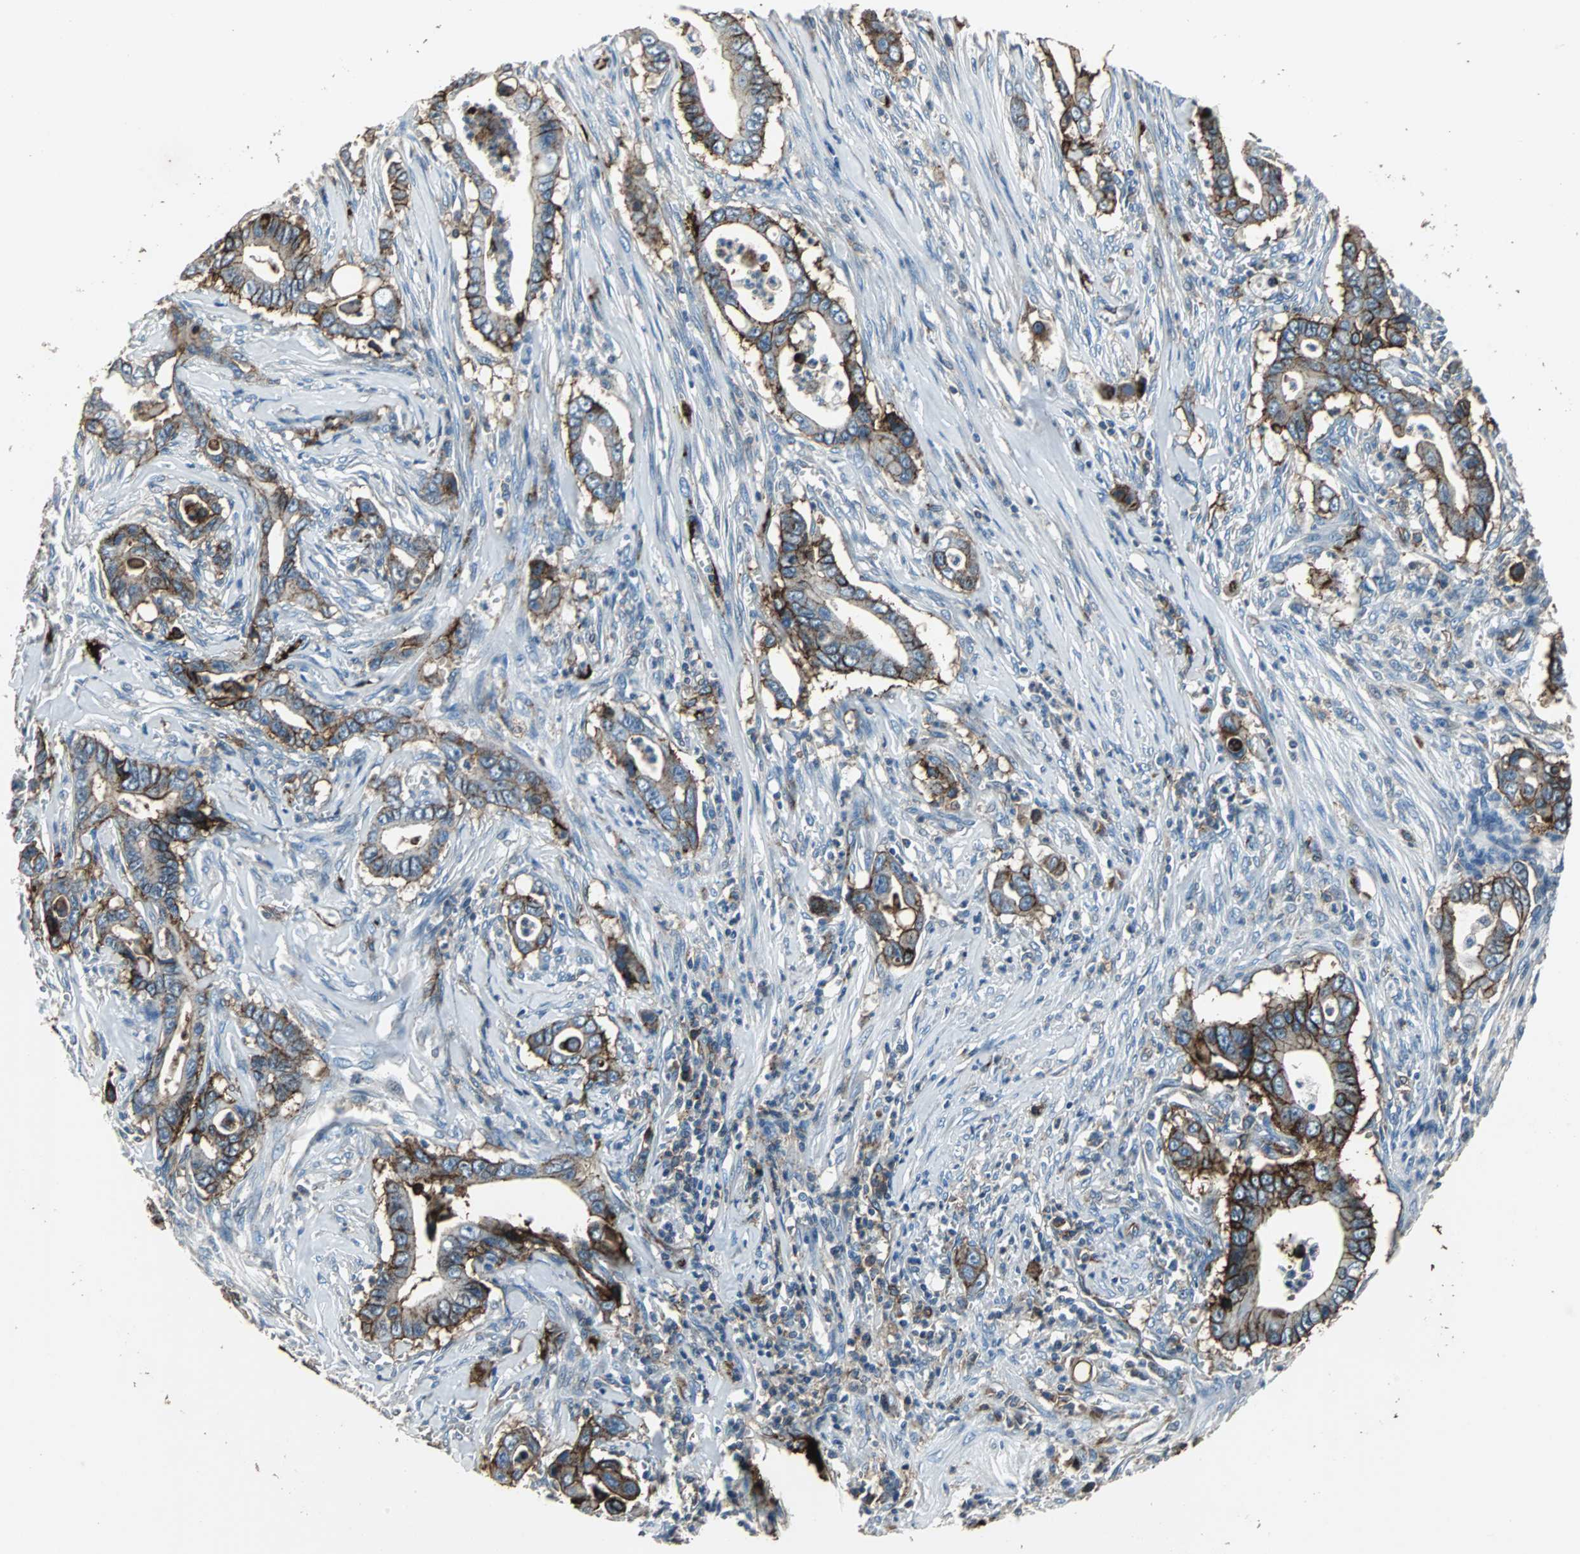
{"staining": {"intensity": "moderate", "quantity": ">75%", "location": "cytoplasmic/membranous"}, "tissue": "pancreatic cancer", "cell_type": "Tumor cells", "image_type": "cancer", "snomed": [{"axis": "morphology", "description": "Adenocarcinoma, NOS"}, {"axis": "topography", "description": "Pancreas"}], "caption": "Tumor cells reveal medium levels of moderate cytoplasmic/membranous positivity in about >75% of cells in human pancreatic cancer.", "gene": "F11R", "patient": {"sex": "male", "age": 59}}